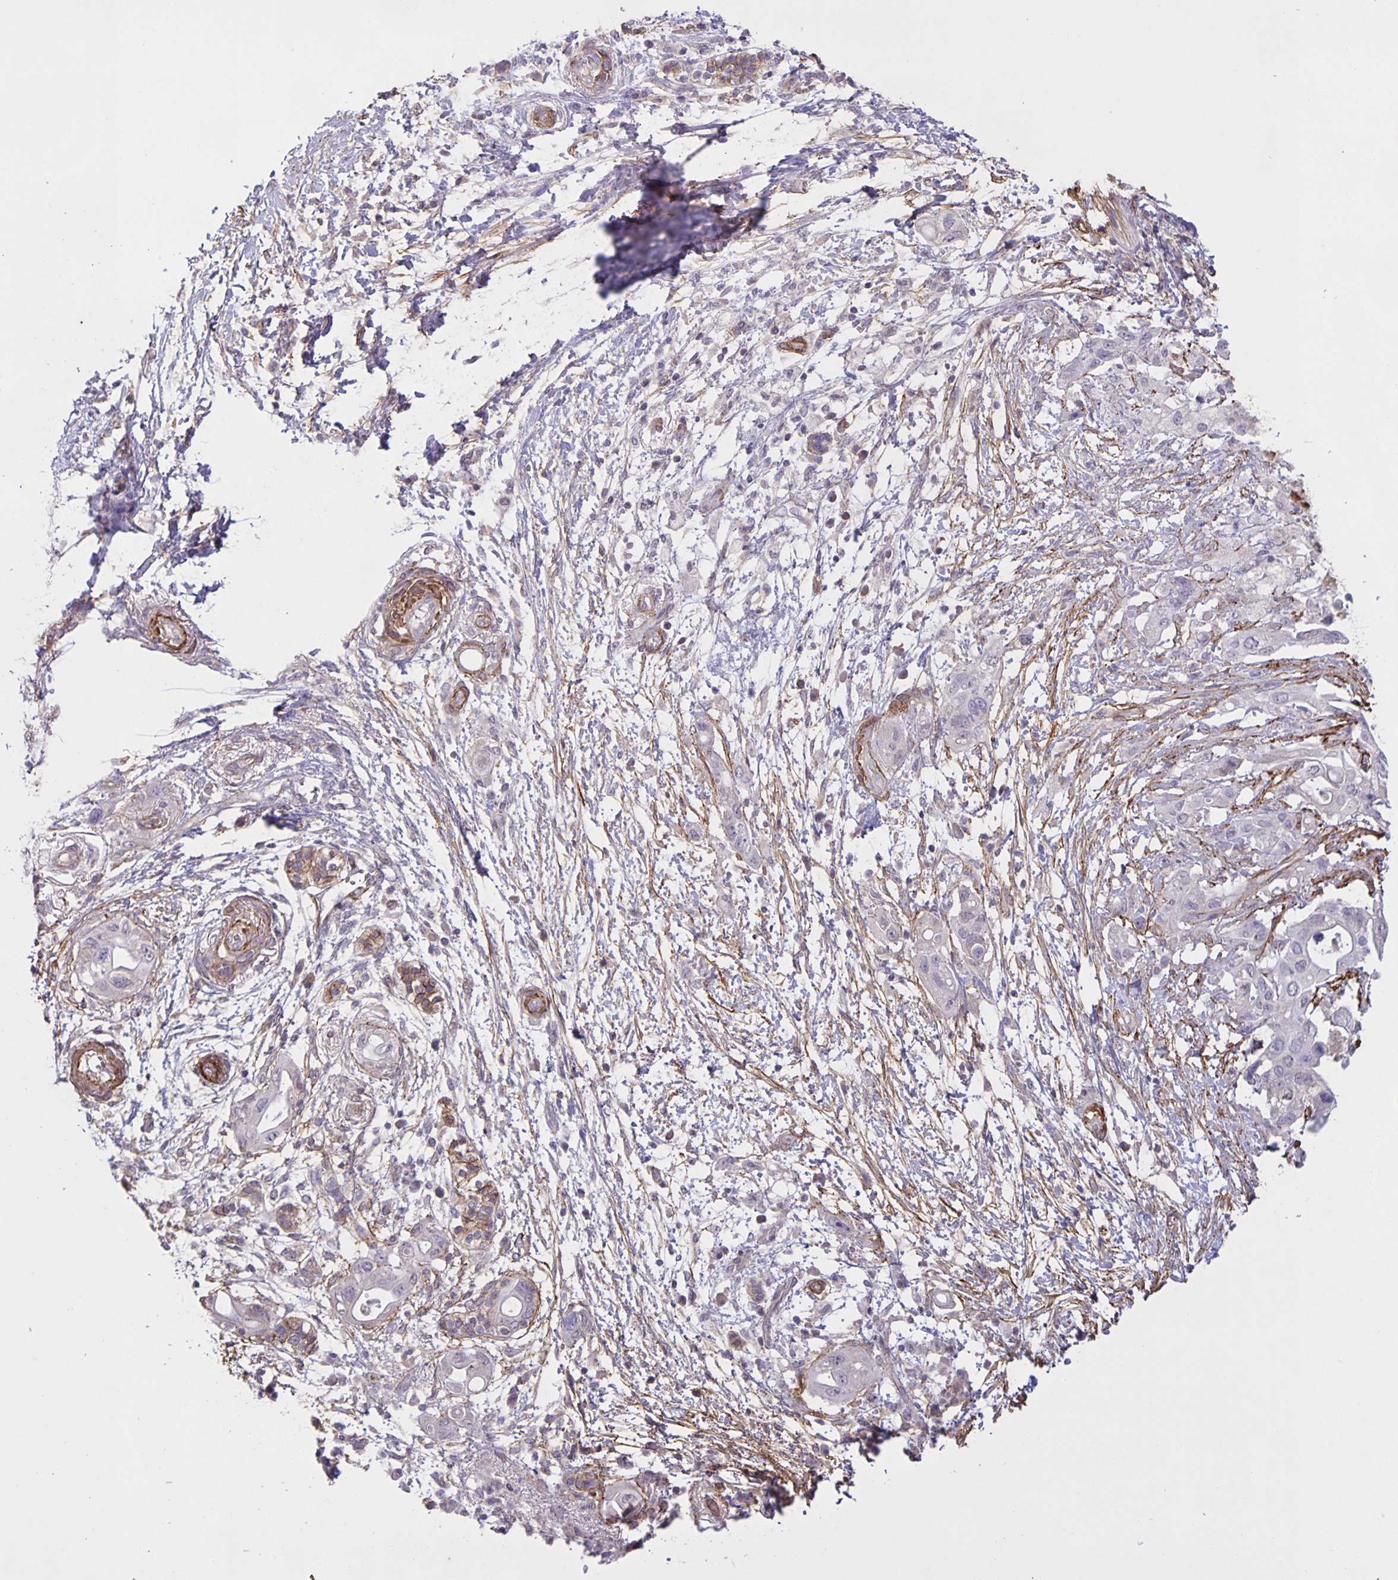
{"staining": {"intensity": "negative", "quantity": "none", "location": "none"}, "tissue": "pancreatic cancer", "cell_type": "Tumor cells", "image_type": "cancer", "snomed": [{"axis": "morphology", "description": "Adenocarcinoma, NOS"}, {"axis": "topography", "description": "Pancreas"}], "caption": "Pancreatic cancer was stained to show a protein in brown. There is no significant expression in tumor cells. (IHC, brightfield microscopy, high magnification).", "gene": "SRCIN1", "patient": {"sex": "female", "age": 72}}